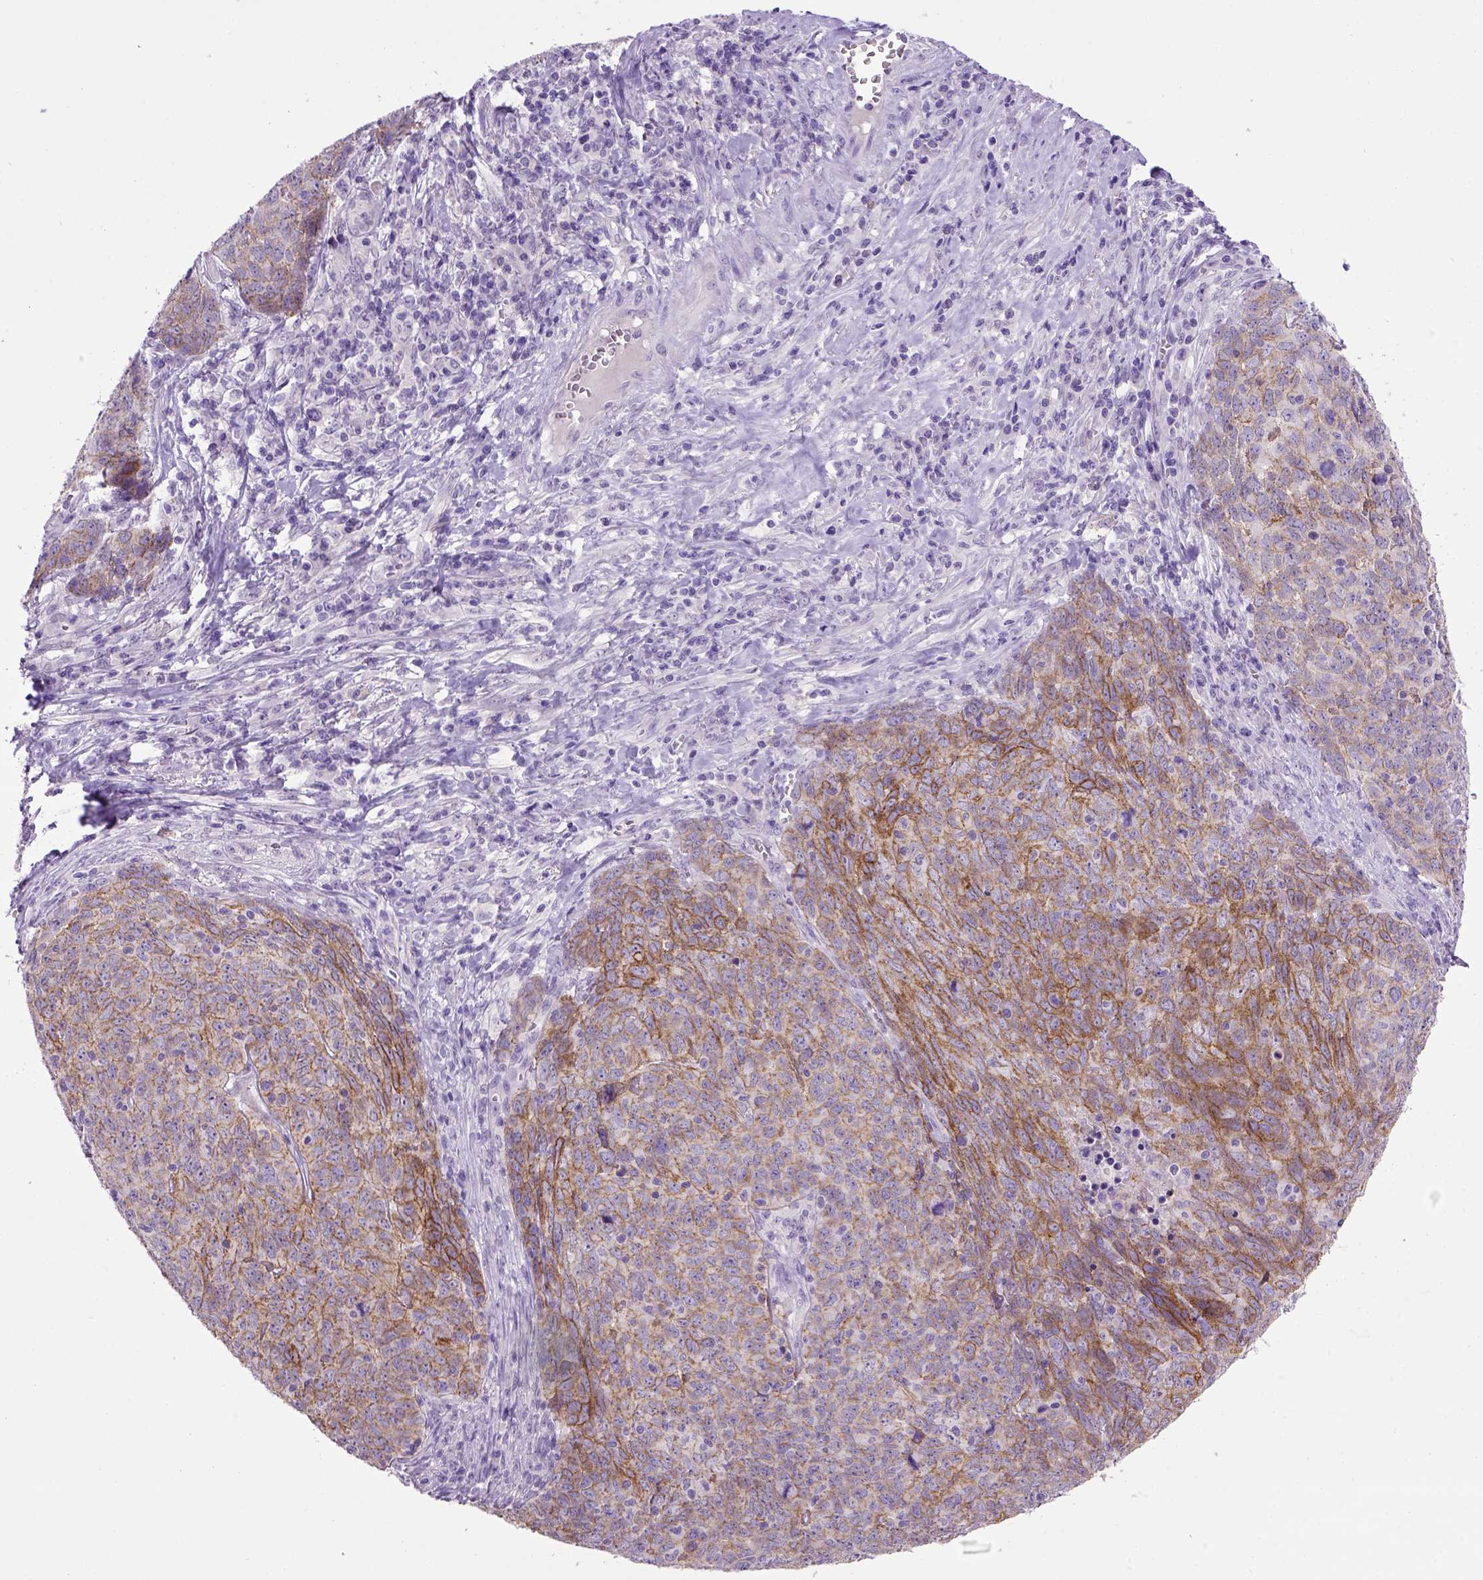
{"staining": {"intensity": "moderate", "quantity": ">75%", "location": "cytoplasmic/membranous"}, "tissue": "skin cancer", "cell_type": "Tumor cells", "image_type": "cancer", "snomed": [{"axis": "morphology", "description": "Squamous cell carcinoma, NOS"}, {"axis": "topography", "description": "Skin"}, {"axis": "topography", "description": "Anal"}], "caption": "Protein expression analysis of squamous cell carcinoma (skin) reveals moderate cytoplasmic/membranous staining in approximately >75% of tumor cells. (DAB (3,3'-diaminobenzidine) = brown stain, brightfield microscopy at high magnification).", "gene": "CDH1", "patient": {"sex": "female", "age": 51}}